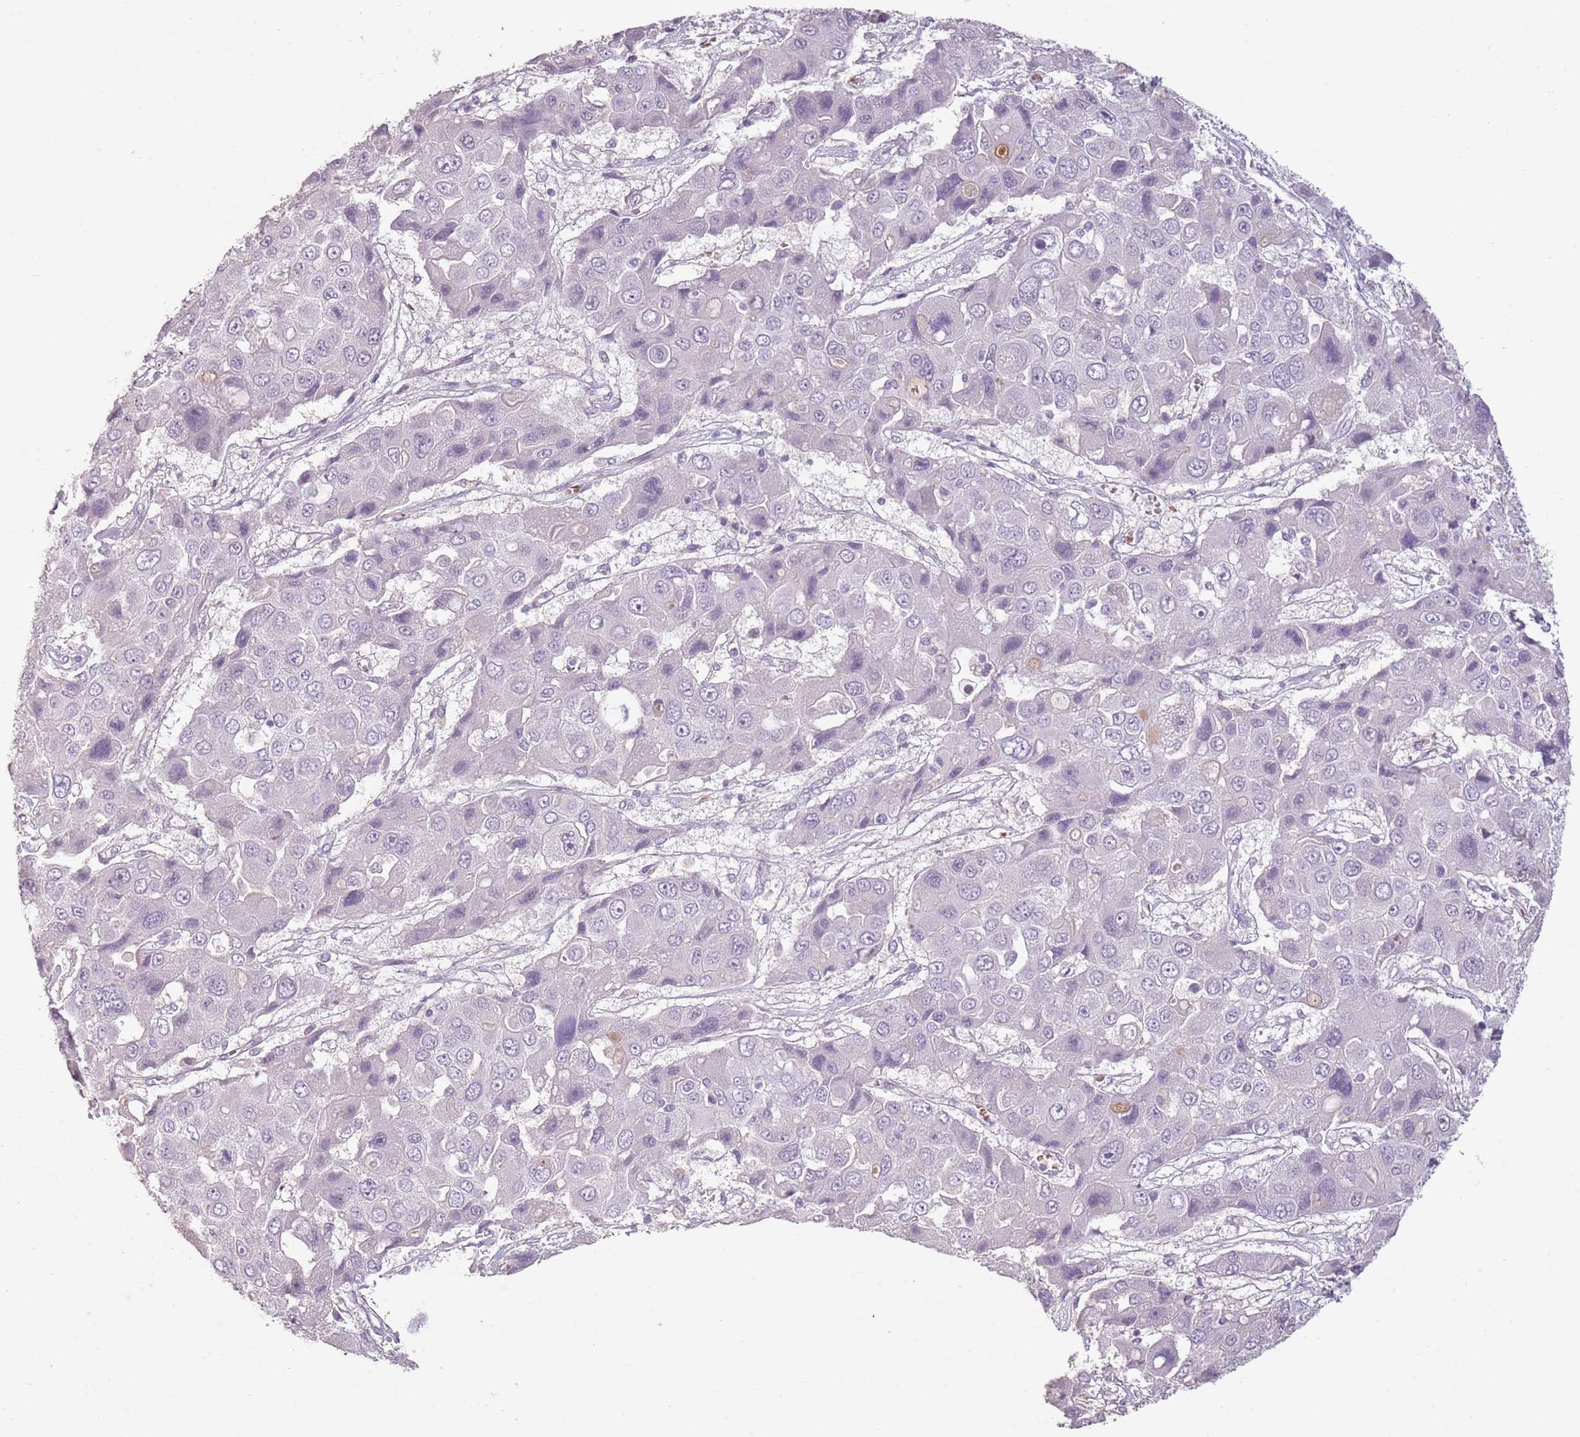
{"staining": {"intensity": "negative", "quantity": "none", "location": "none"}, "tissue": "liver cancer", "cell_type": "Tumor cells", "image_type": "cancer", "snomed": [{"axis": "morphology", "description": "Cholangiocarcinoma"}, {"axis": "topography", "description": "Liver"}], "caption": "IHC image of neoplastic tissue: cholangiocarcinoma (liver) stained with DAB (3,3'-diaminobenzidine) exhibits no significant protein positivity in tumor cells.", "gene": "PIEZO1", "patient": {"sex": "male", "age": 67}}